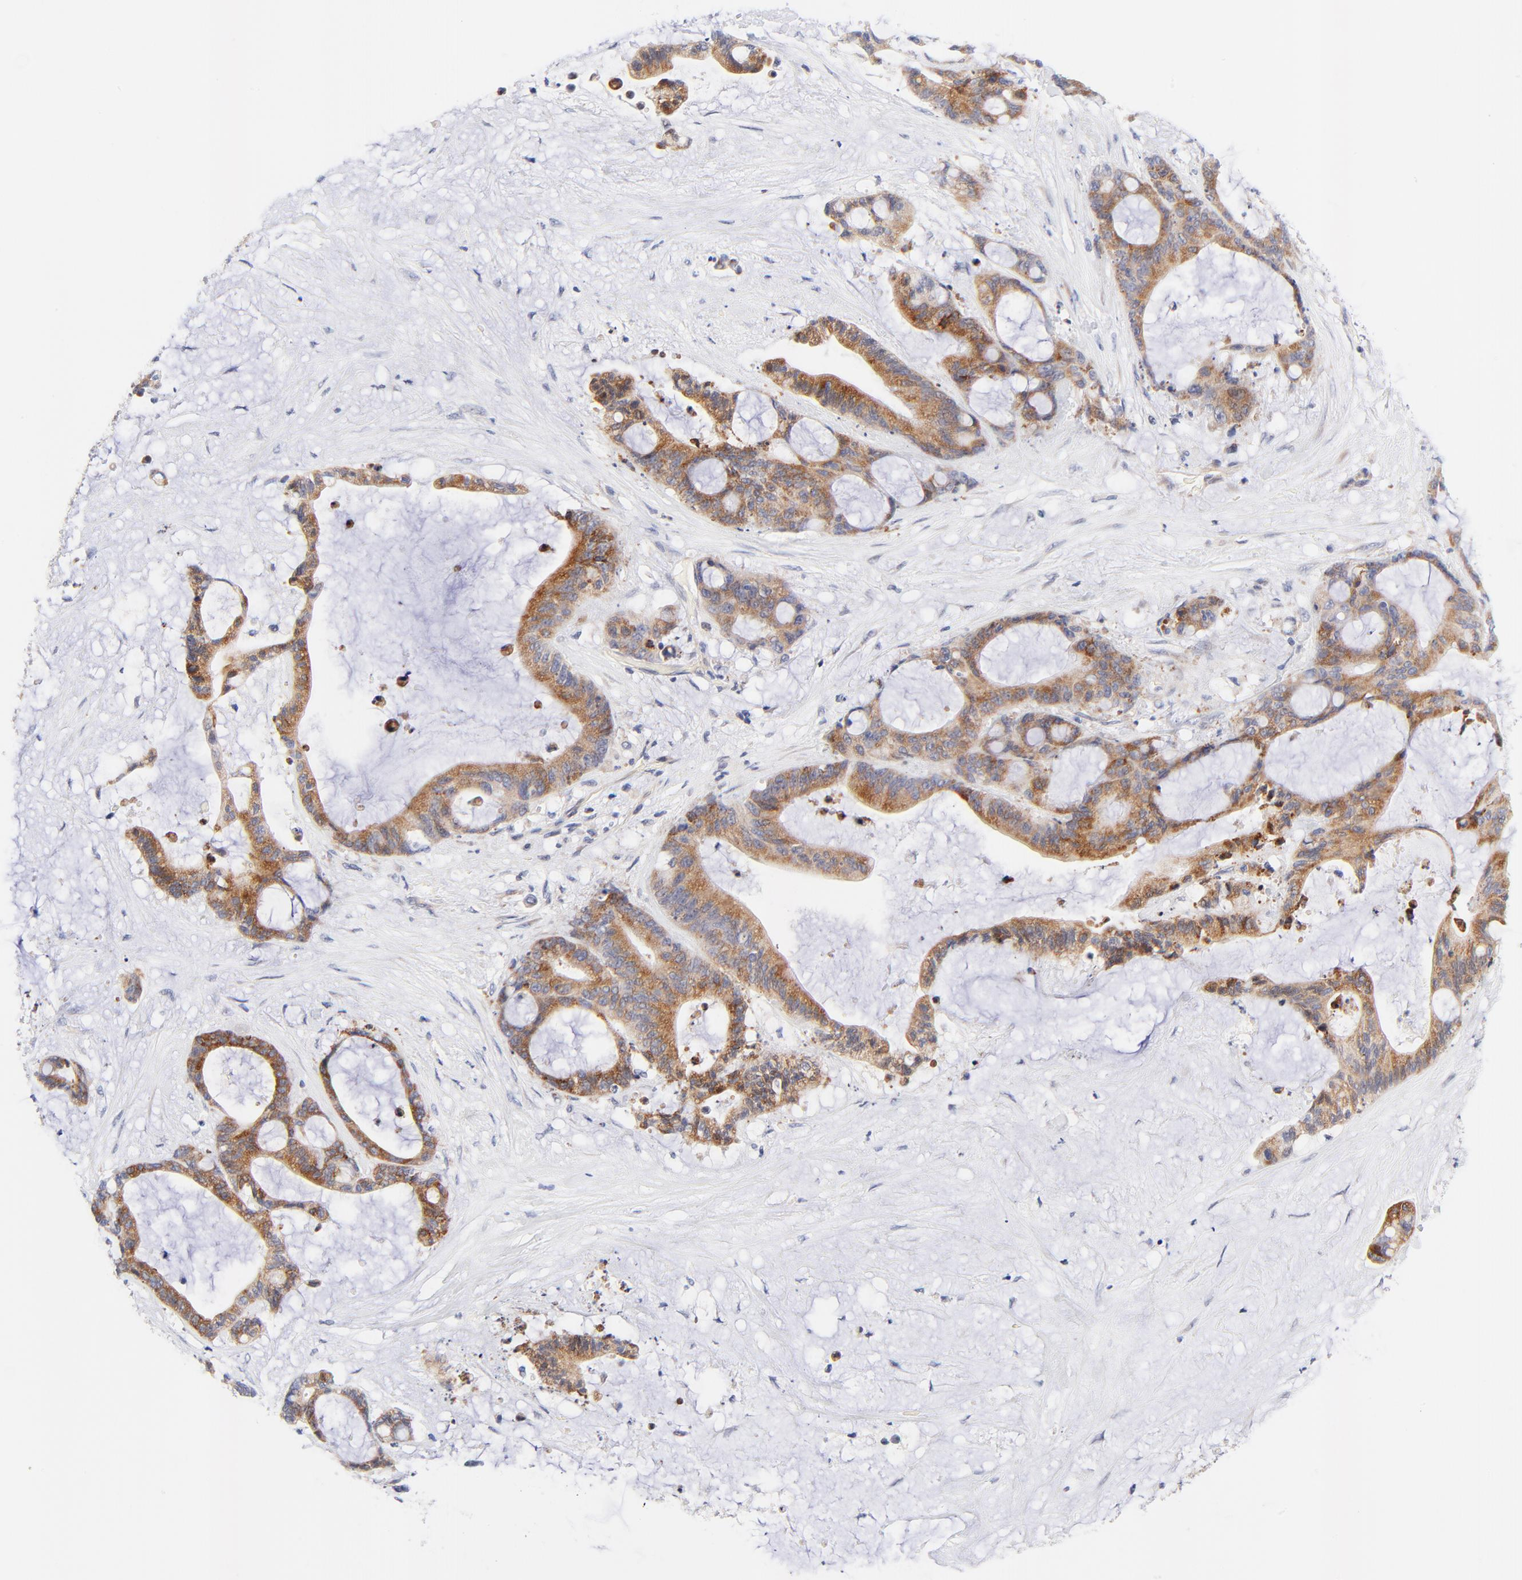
{"staining": {"intensity": "moderate", "quantity": ">75%", "location": "cytoplasmic/membranous"}, "tissue": "liver cancer", "cell_type": "Tumor cells", "image_type": "cancer", "snomed": [{"axis": "morphology", "description": "Cholangiocarcinoma"}, {"axis": "topography", "description": "Liver"}], "caption": "Immunohistochemical staining of human cholangiocarcinoma (liver) shows medium levels of moderate cytoplasmic/membranous protein positivity in about >75% of tumor cells. The protein of interest is stained brown, and the nuclei are stained in blue (DAB (3,3'-diaminobenzidine) IHC with brightfield microscopy, high magnification).", "gene": "AFF2", "patient": {"sex": "female", "age": 73}}